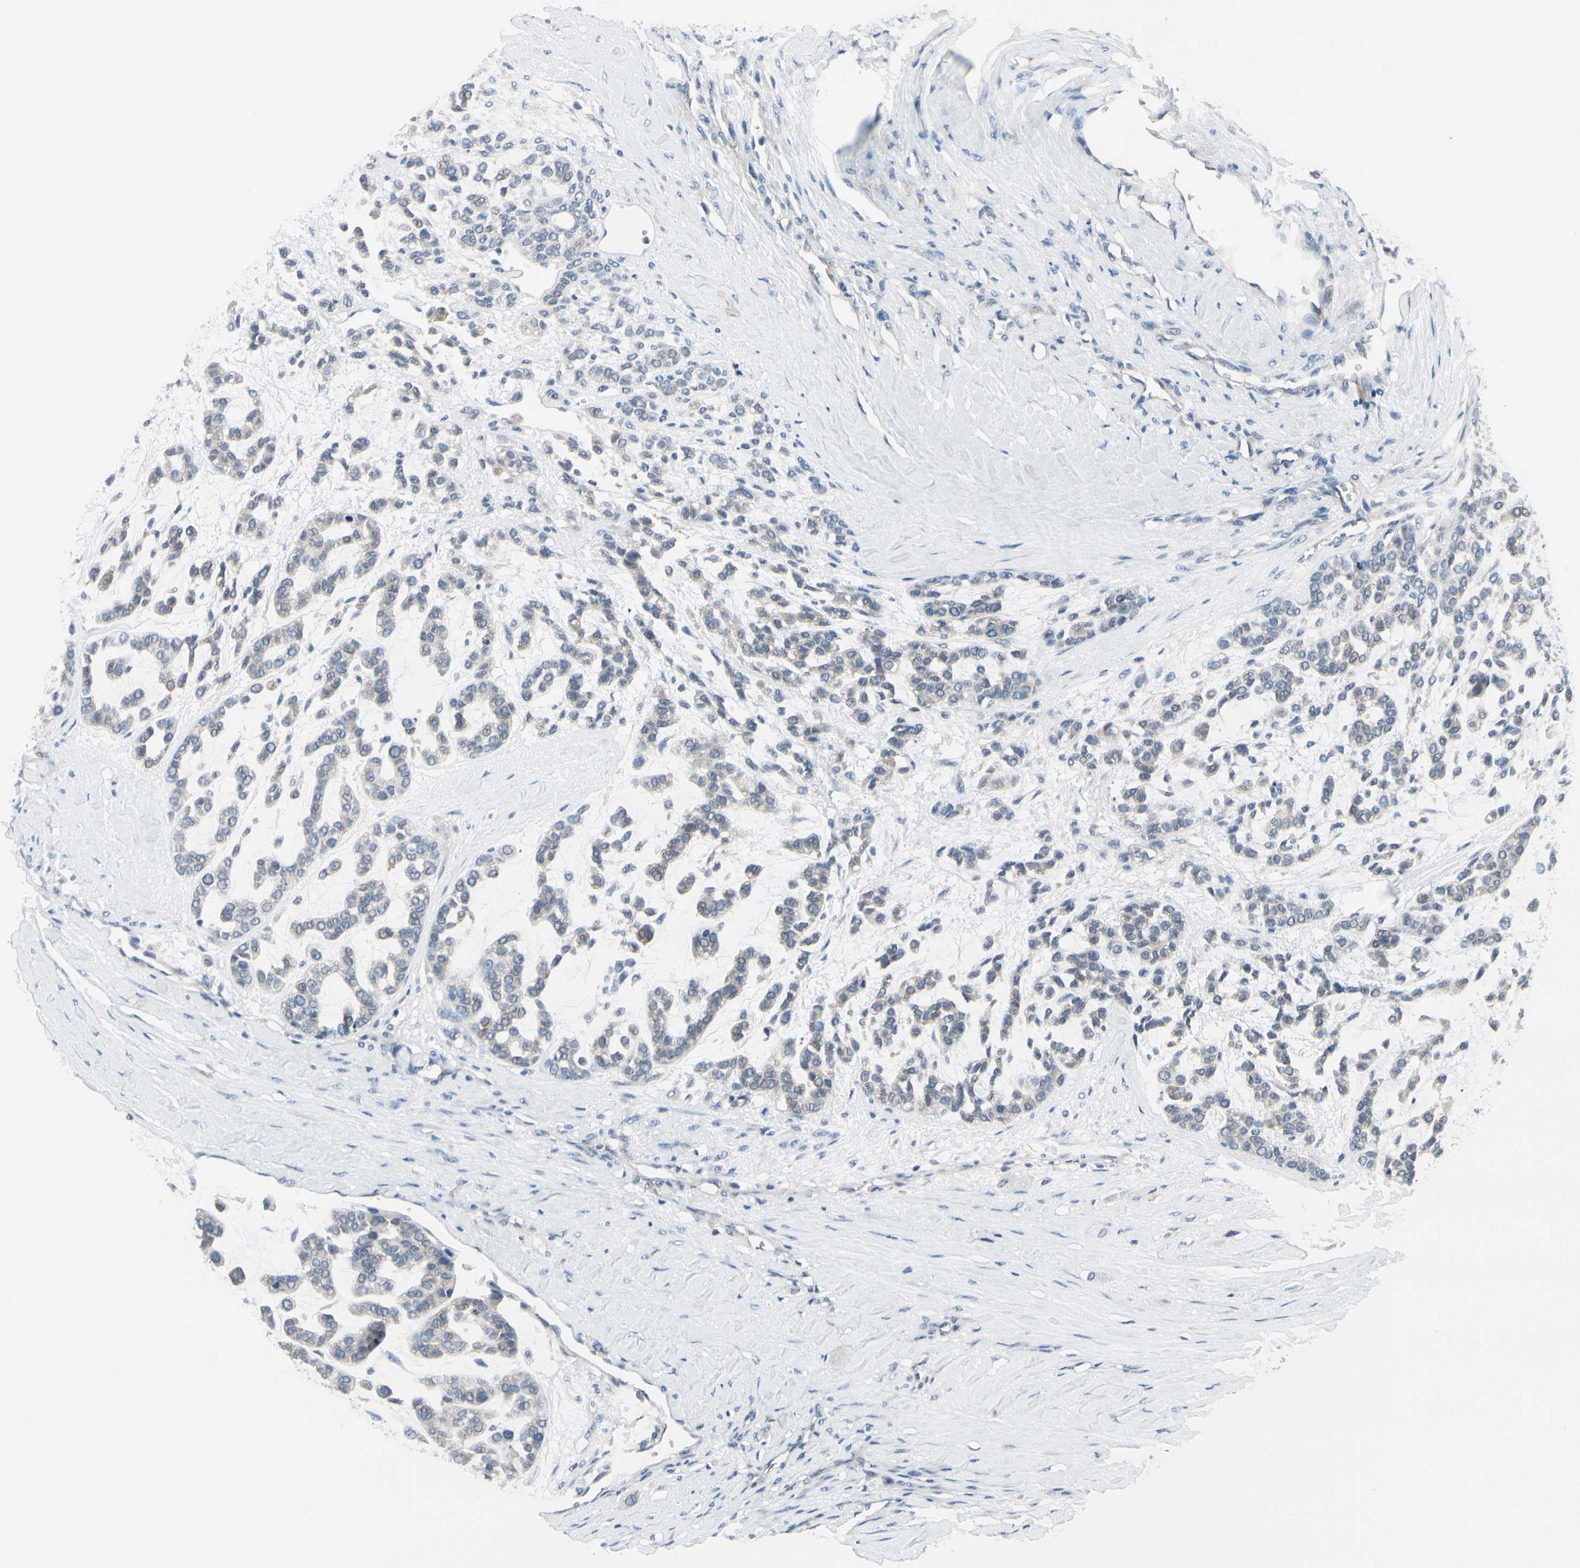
{"staining": {"intensity": "weak", "quantity": "<25%", "location": "cytoplasmic/membranous"}, "tissue": "head and neck cancer", "cell_type": "Tumor cells", "image_type": "cancer", "snomed": [{"axis": "morphology", "description": "Adenocarcinoma, NOS"}, {"axis": "morphology", "description": "Adenoma, NOS"}, {"axis": "topography", "description": "Head-Neck"}], "caption": "Immunohistochemistry micrograph of human adenocarcinoma (head and neck) stained for a protein (brown), which reveals no positivity in tumor cells.", "gene": "PRKAR2B", "patient": {"sex": "female", "age": 55}}